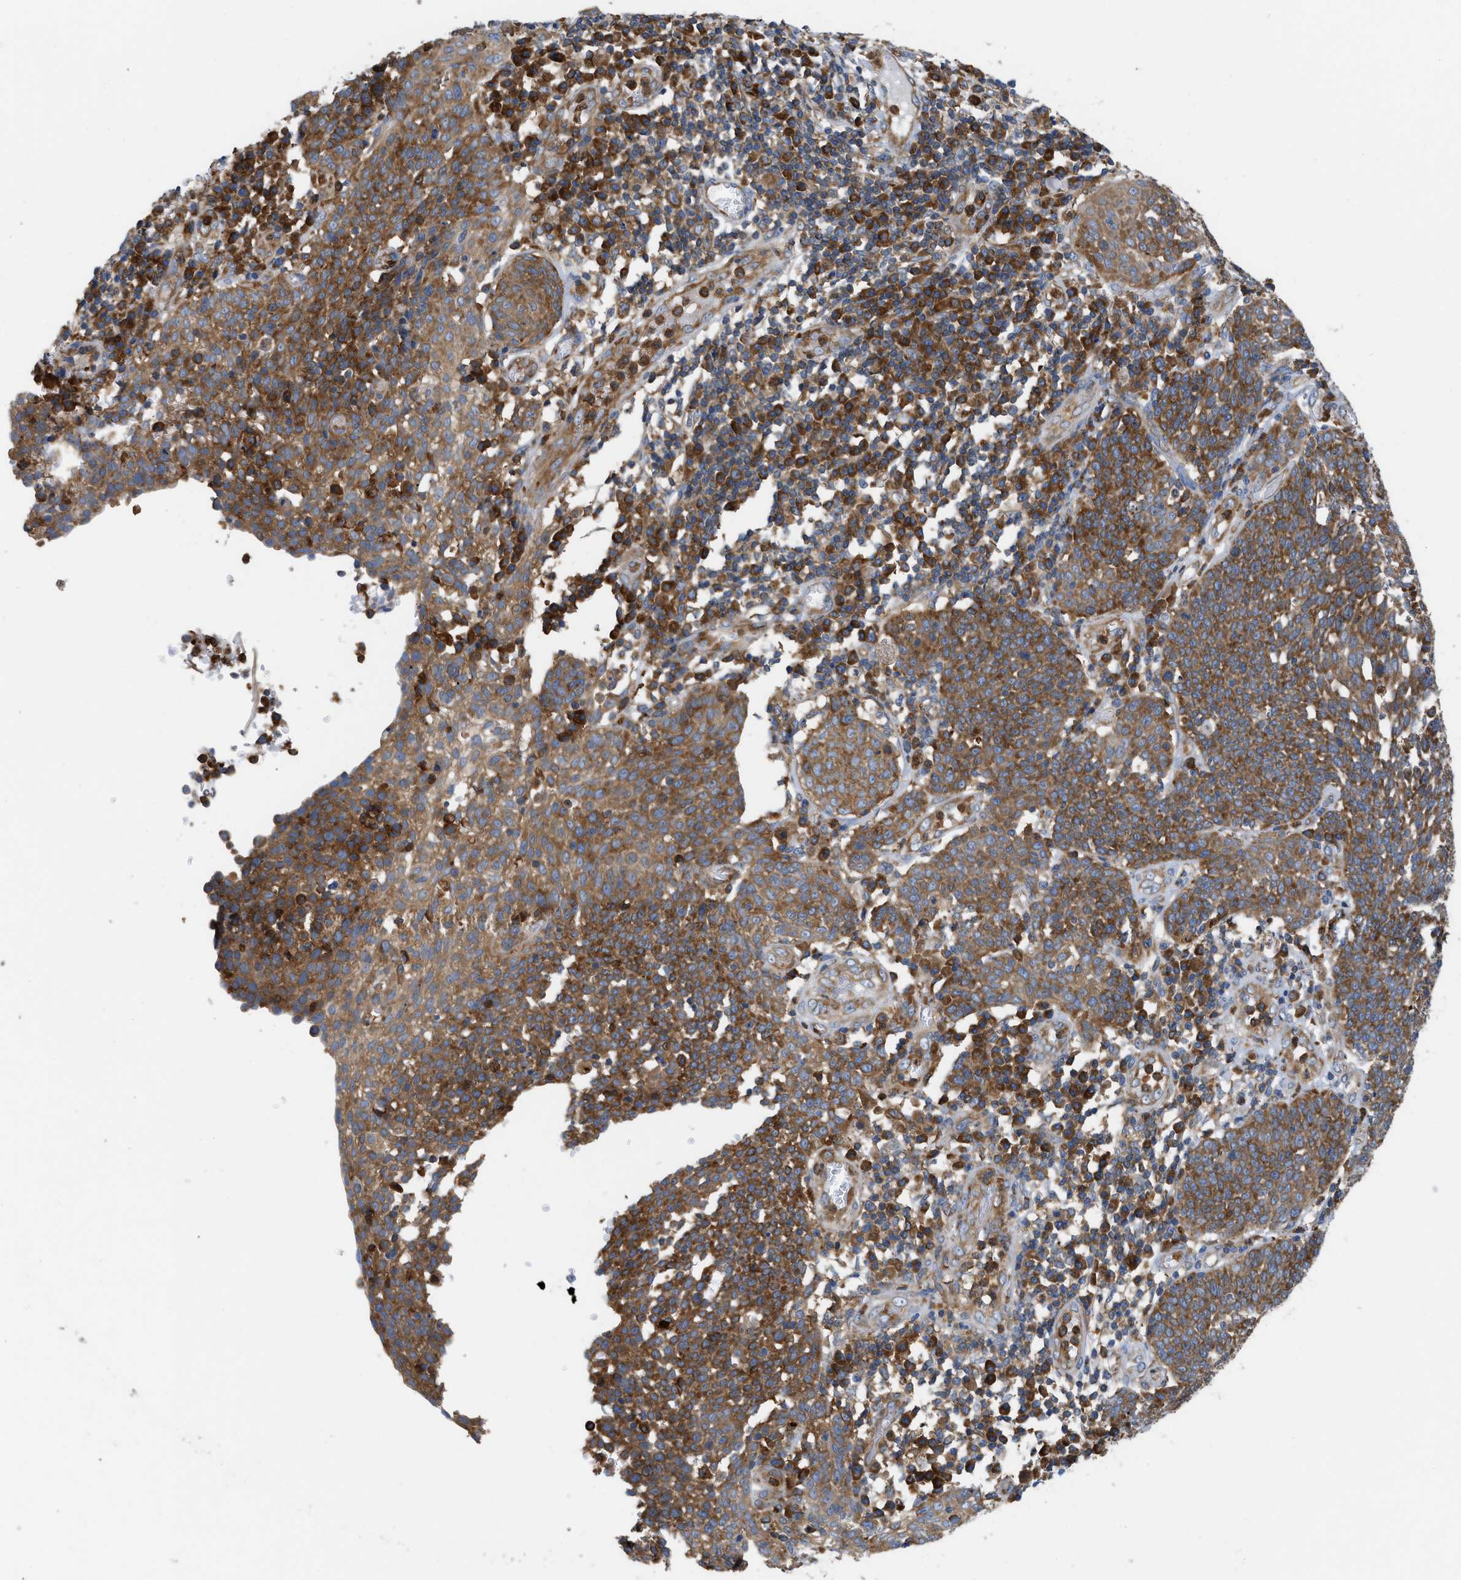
{"staining": {"intensity": "strong", "quantity": ">75%", "location": "cytoplasmic/membranous"}, "tissue": "cervical cancer", "cell_type": "Tumor cells", "image_type": "cancer", "snomed": [{"axis": "morphology", "description": "Squamous cell carcinoma, NOS"}, {"axis": "topography", "description": "Cervix"}], "caption": "A brown stain shows strong cytoplasmic/membranous expression of a protein in cervical cancer (squamous cell carcinoma) tumor cells. (IHC, brightfield microscopy, high magnification).", "gene": "GPAT4", "patient": {"sex": "female", "age": 34}}